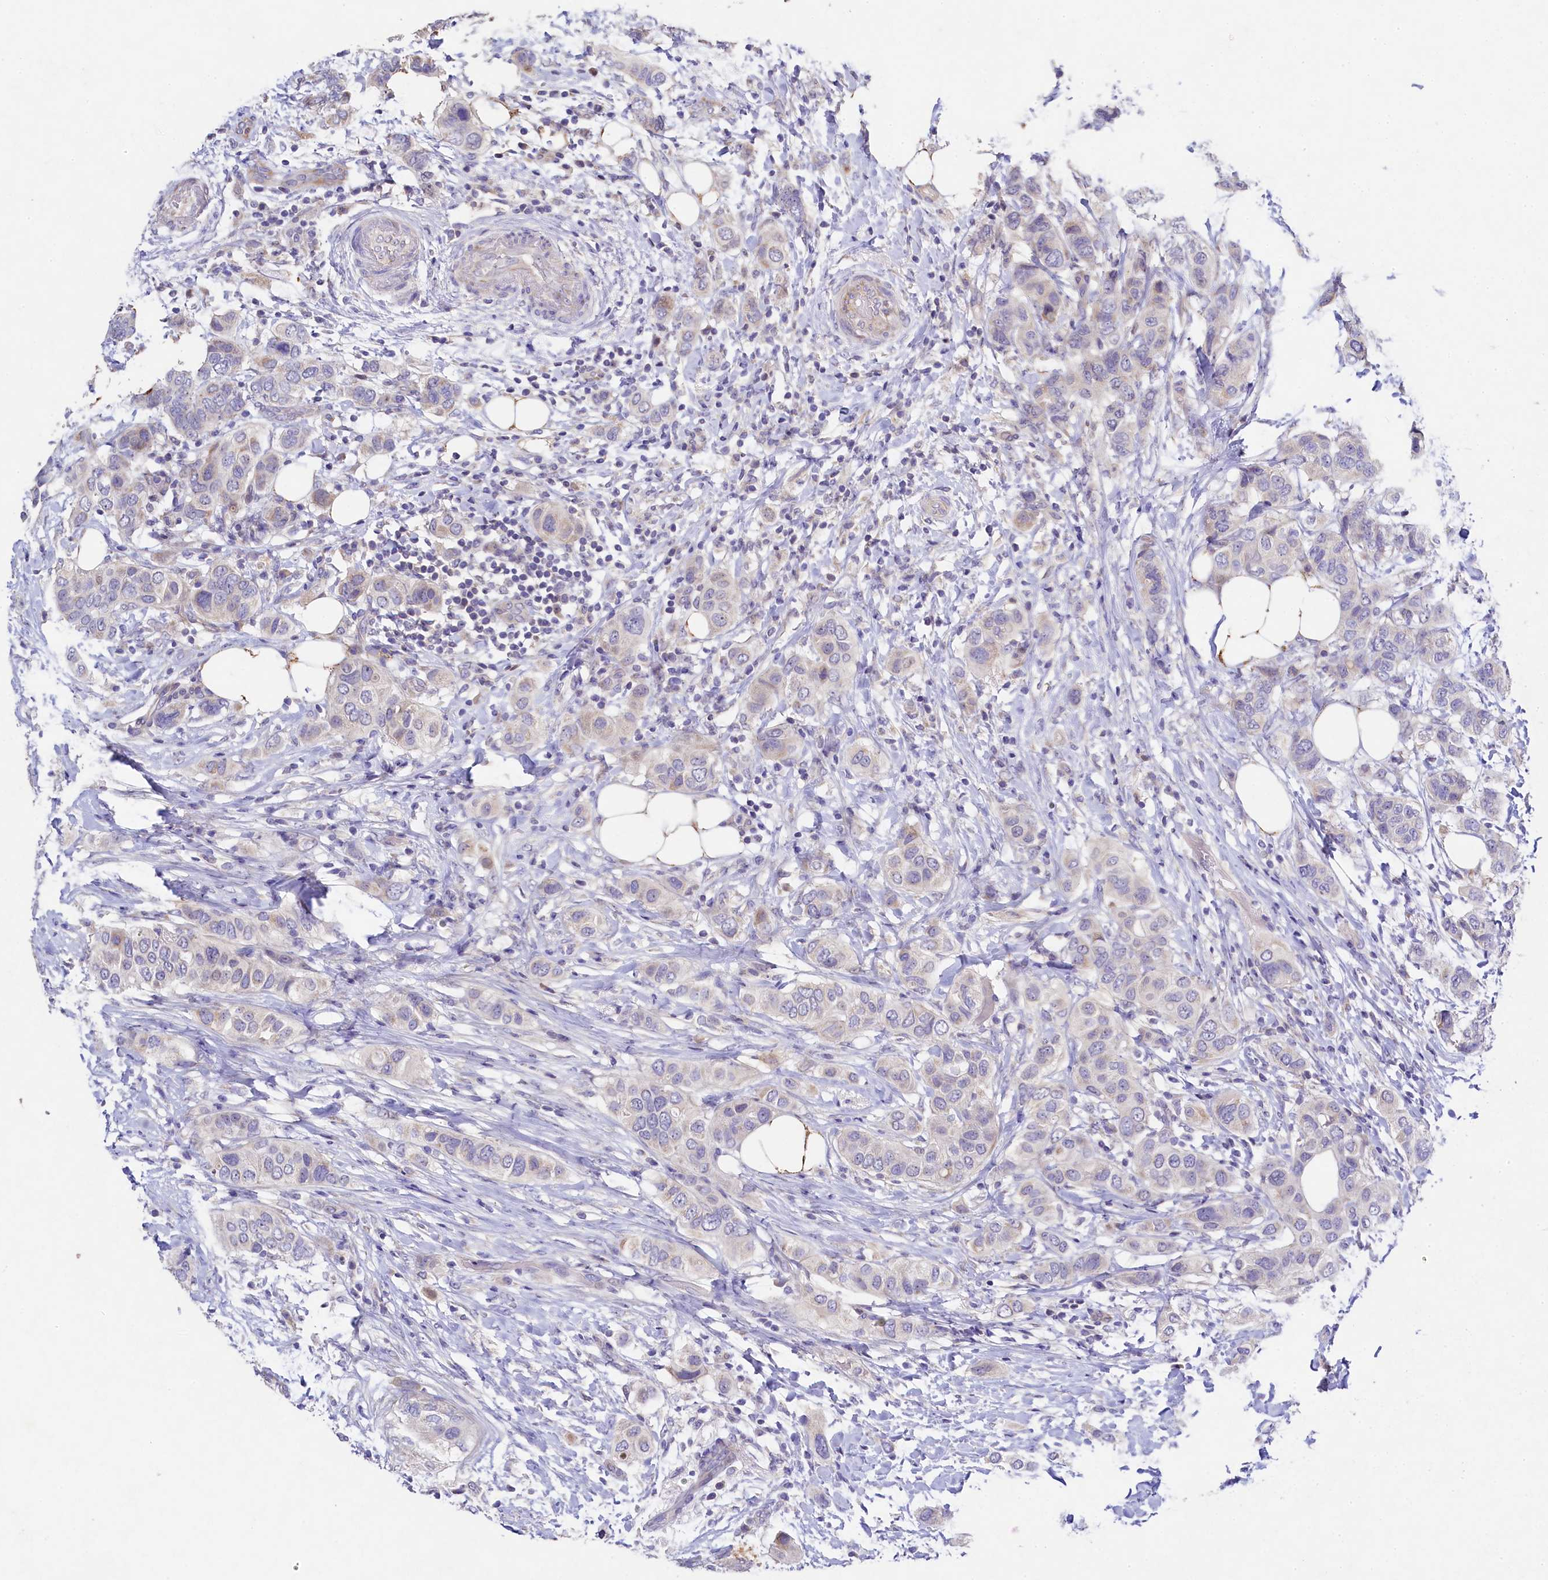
{"staining": {"intensity": "negative", "quantity": "none", "location": "none"}, "tissue": "breast cancer", "cell_type": "Tumor cells", "image_type": "cancer", "snomed": [{"axis": "morphology", "description": "Lobular carcinoma"}, {"axis": "topography", "description": "Breast"}], "caption": "Breast cancer was stained to show a protein in brown. There is no significant positivity in tumor cells.", "gene": "FXYD6", "patient": {"sex": "female", "age": 51}}